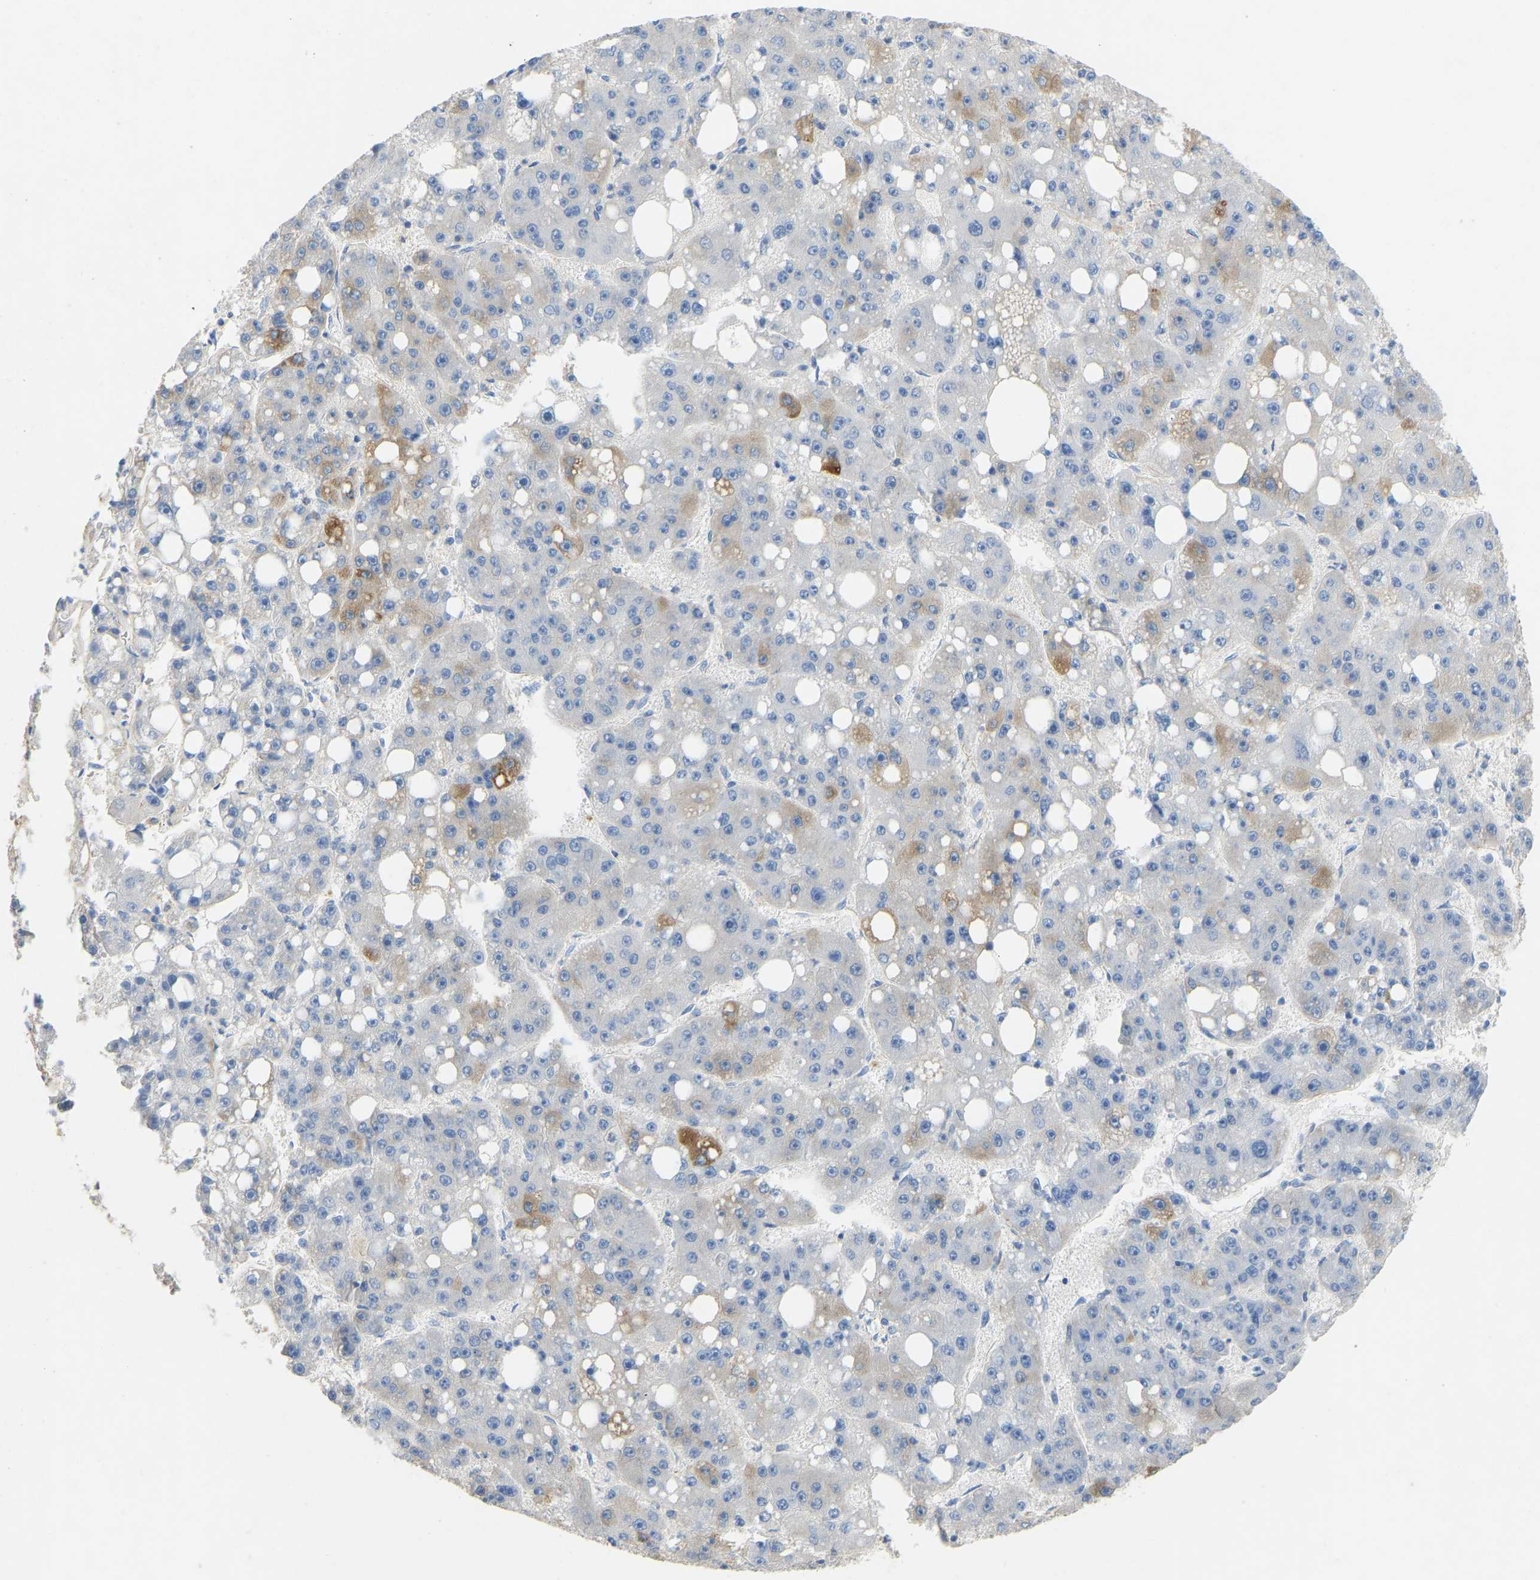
{"staining": {"intensity": "moderate", "quantity": "<25%", "location": "cytoplasmic/membranous"}, "tissue": "liver cancer", "cell_type": "Tumor cells", "image_type": "cancer", "snomed": [{"axis": "morphology", "description": "Carcinoma, Hepatocellular, NOS"}, {"axis": "topography", "description": "Liver"}], "caption": "This image shows immunohistochemistry staining of hepatocellular carcinoma (liver), with low moderate cytoplasmic/membranous expression in about <25% of tumor cells.", "gene": "TECTA", "patient": {"sex": "female", "age": 61}}